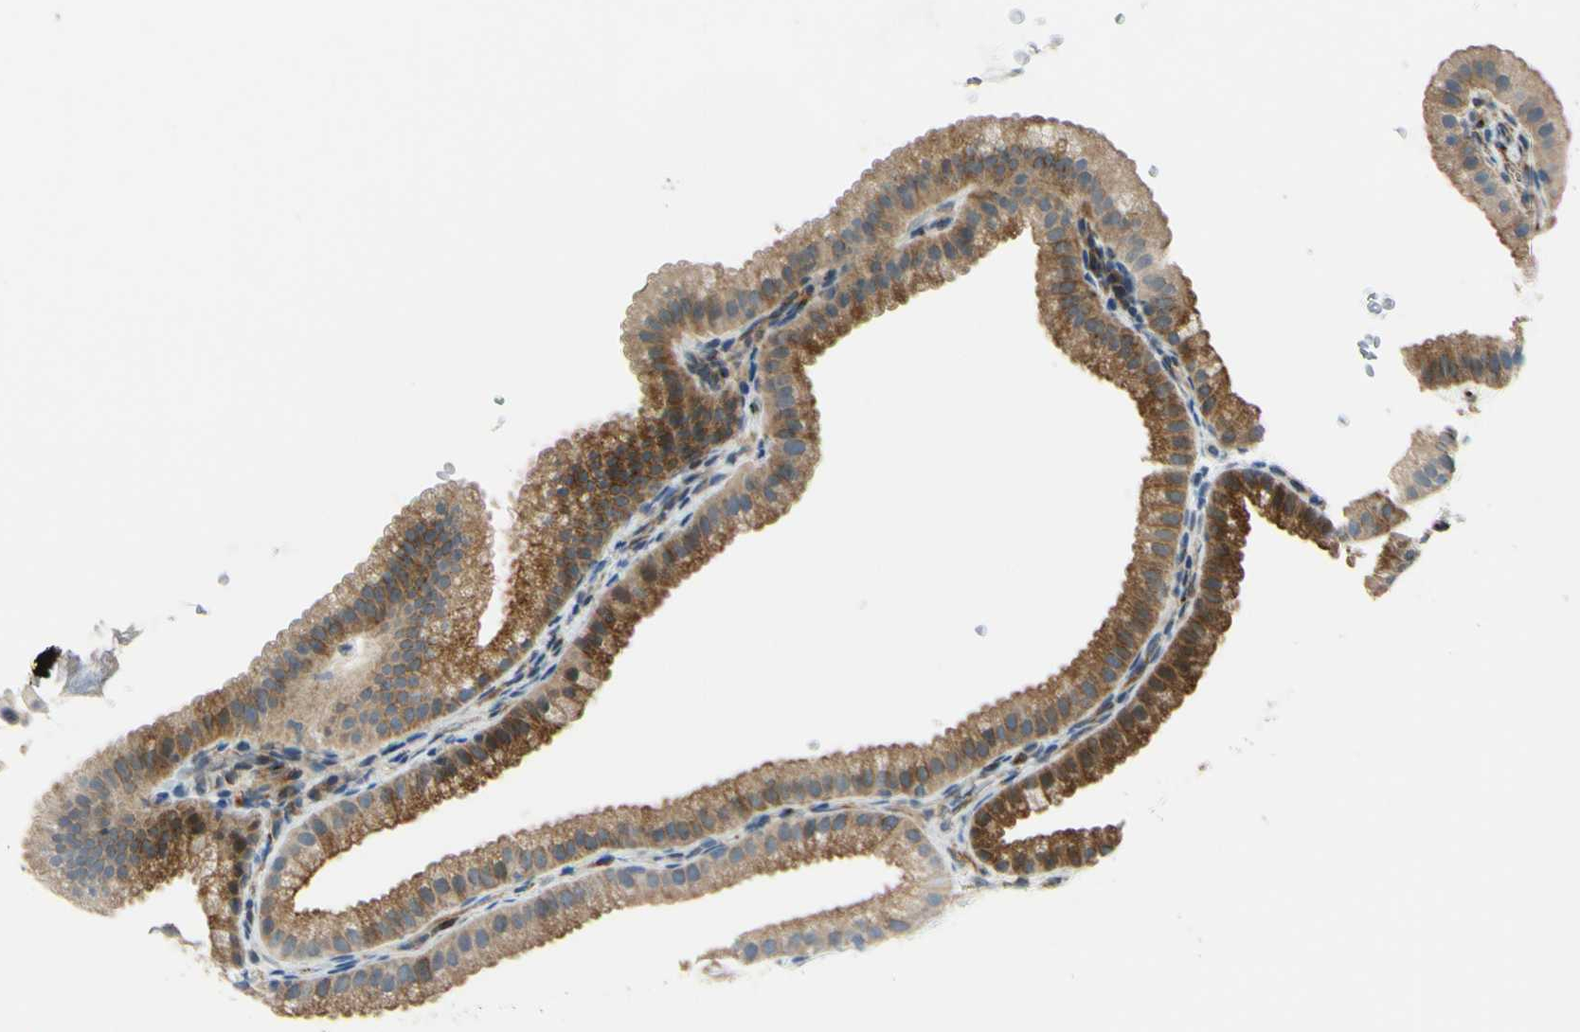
{"staining": {"intensity": "moderate", "quantity": ">75%", "location": "cytoplasmic/membranous"}, "tissue": "gallbladder", "cell_type": "Glandular cells", "image_type": "normal", "snomed": [{"axis": "morphology", "description": "Normal tissue, NOS"}, {"axis": "topography", "description": "Gallbladder"}], "caption": "This micrograph exhibits immunohistochemistry (IHC) staining of benign gallbladder, with medium moderate cytoplasmic/membranous positivity in about >75% of glandular cells.", "gene": "ARHGAP1", "patient": {"sex": "female", "age": 64}}